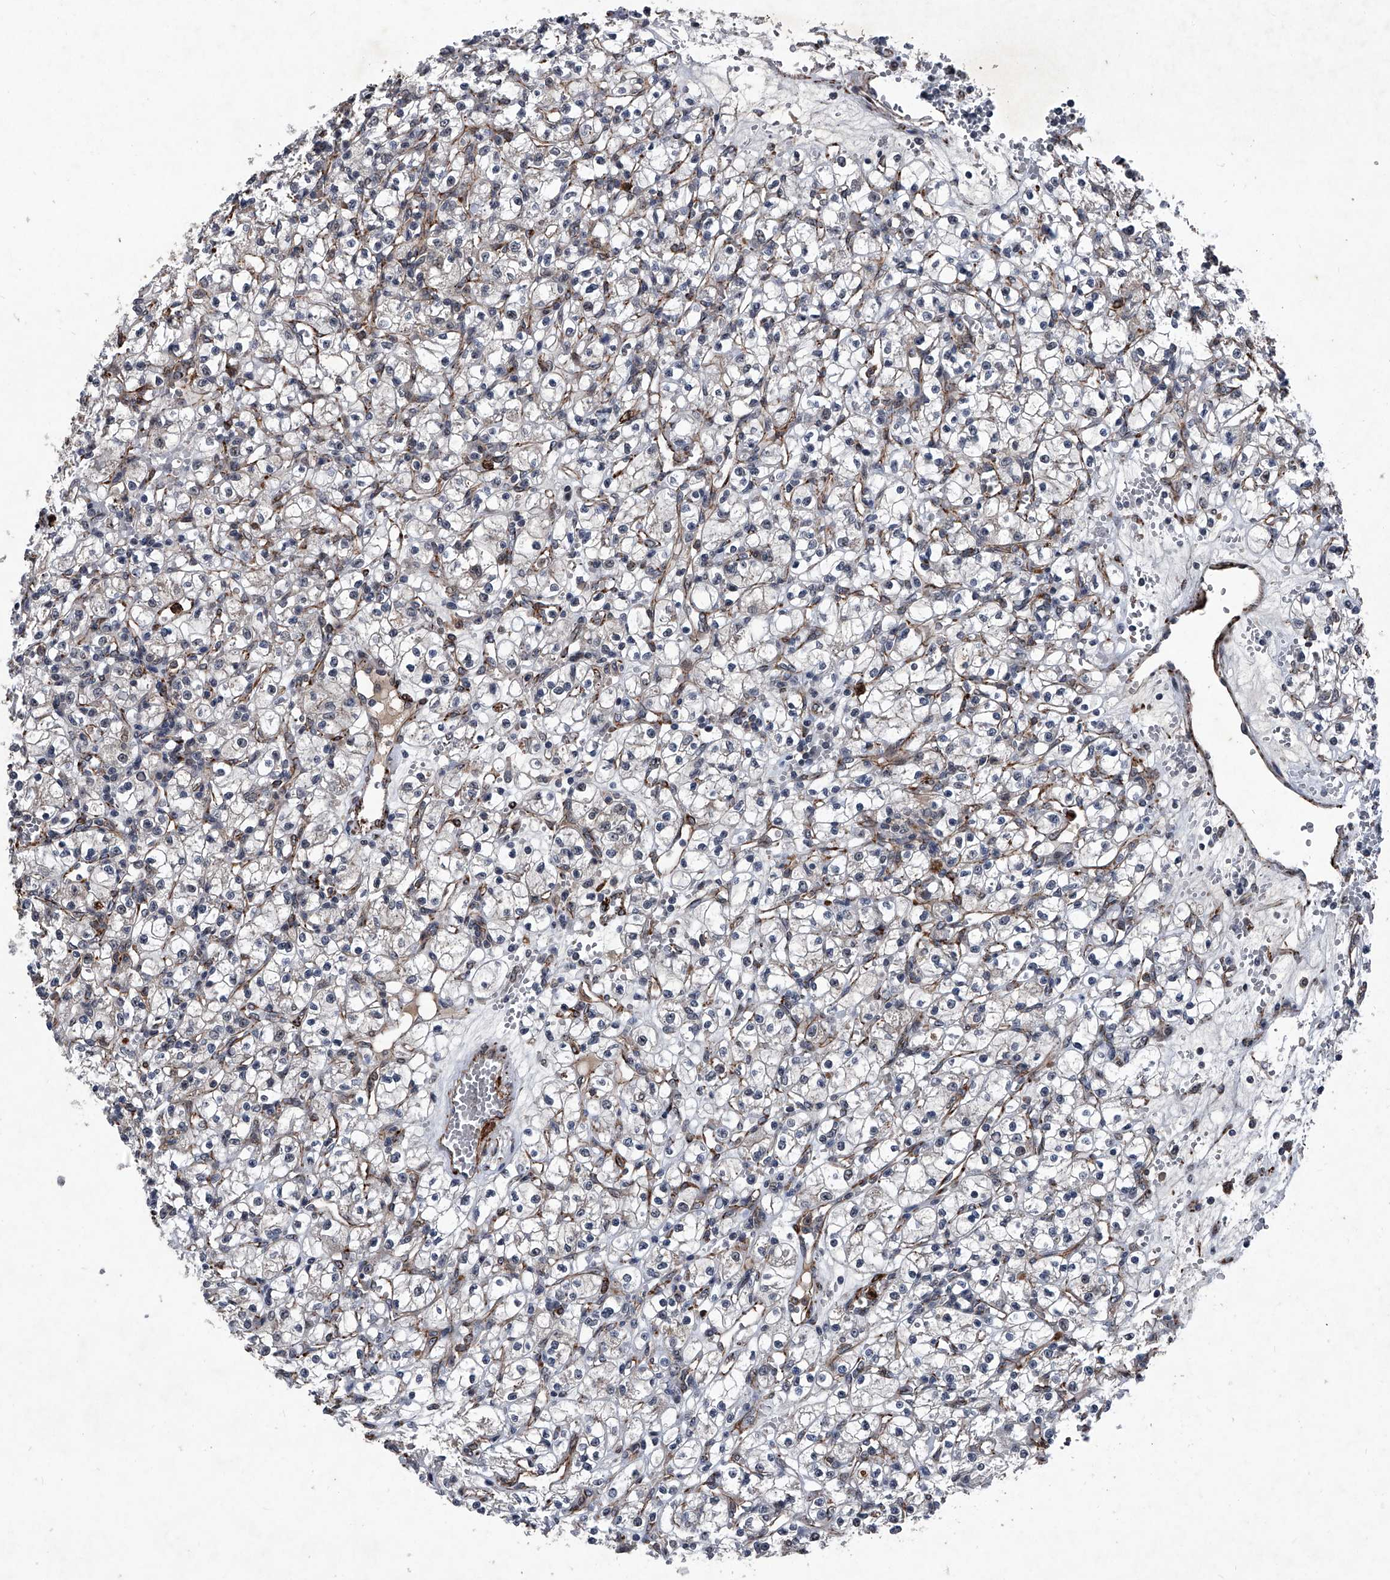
{"staining": {"intensity": "negative", "quantity": "none", "location": "none"}, "tissue": "renal cancer", "cell_type": "Tumor cells", "image_type": "cancer", "snomed": [{"axis": "morphology", "description": "Adenocarcinoma, NOS"}, {"axis": "topography", "description": "Kidney"}], "caption": "Immunohistochemistry (IHC) image of renal cancer stained for a protein (brown), which reveals no staining in tumor cells.", "gene": "MAPKAP1", "patient": {"sex": "female", "age": 59}}